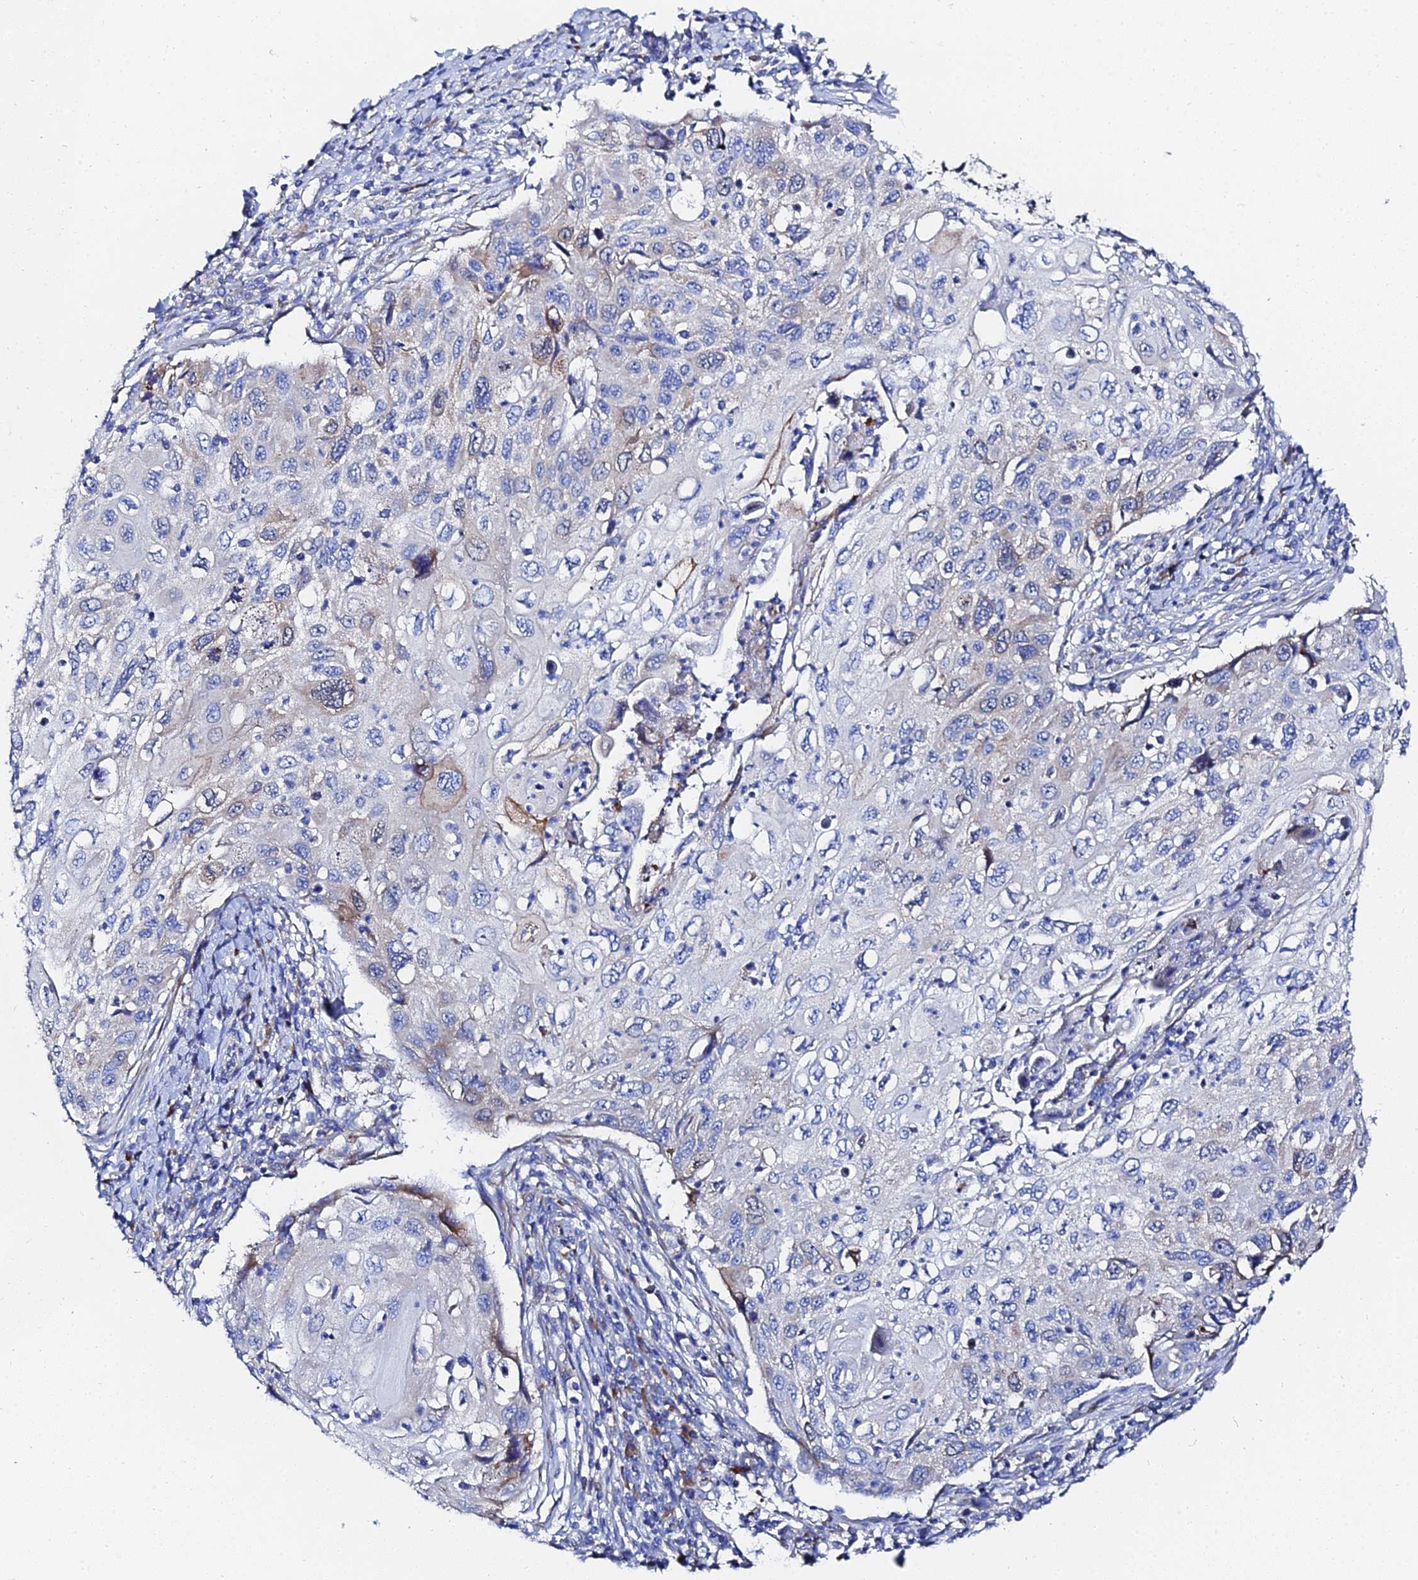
{"staining": {"intensity": "negative", "quantity": "none", "location": "none"}, "tissue": "cervical cancer", "cell_type": "Tumor cells", "image_type": "cancer", "snomed": [{"axis": "morphology", "description": "Squamous cell carcinoma, NOS"}, {"axis": "topography", "description": "Cervix"}], "caption": "Immunohistochemical staining of human cervical cancer (squamous cell carcinoma) displays no significant staining in tumor cells.", "gene": "PTTG1", "patient": {"sex": "female", "age": 70}}